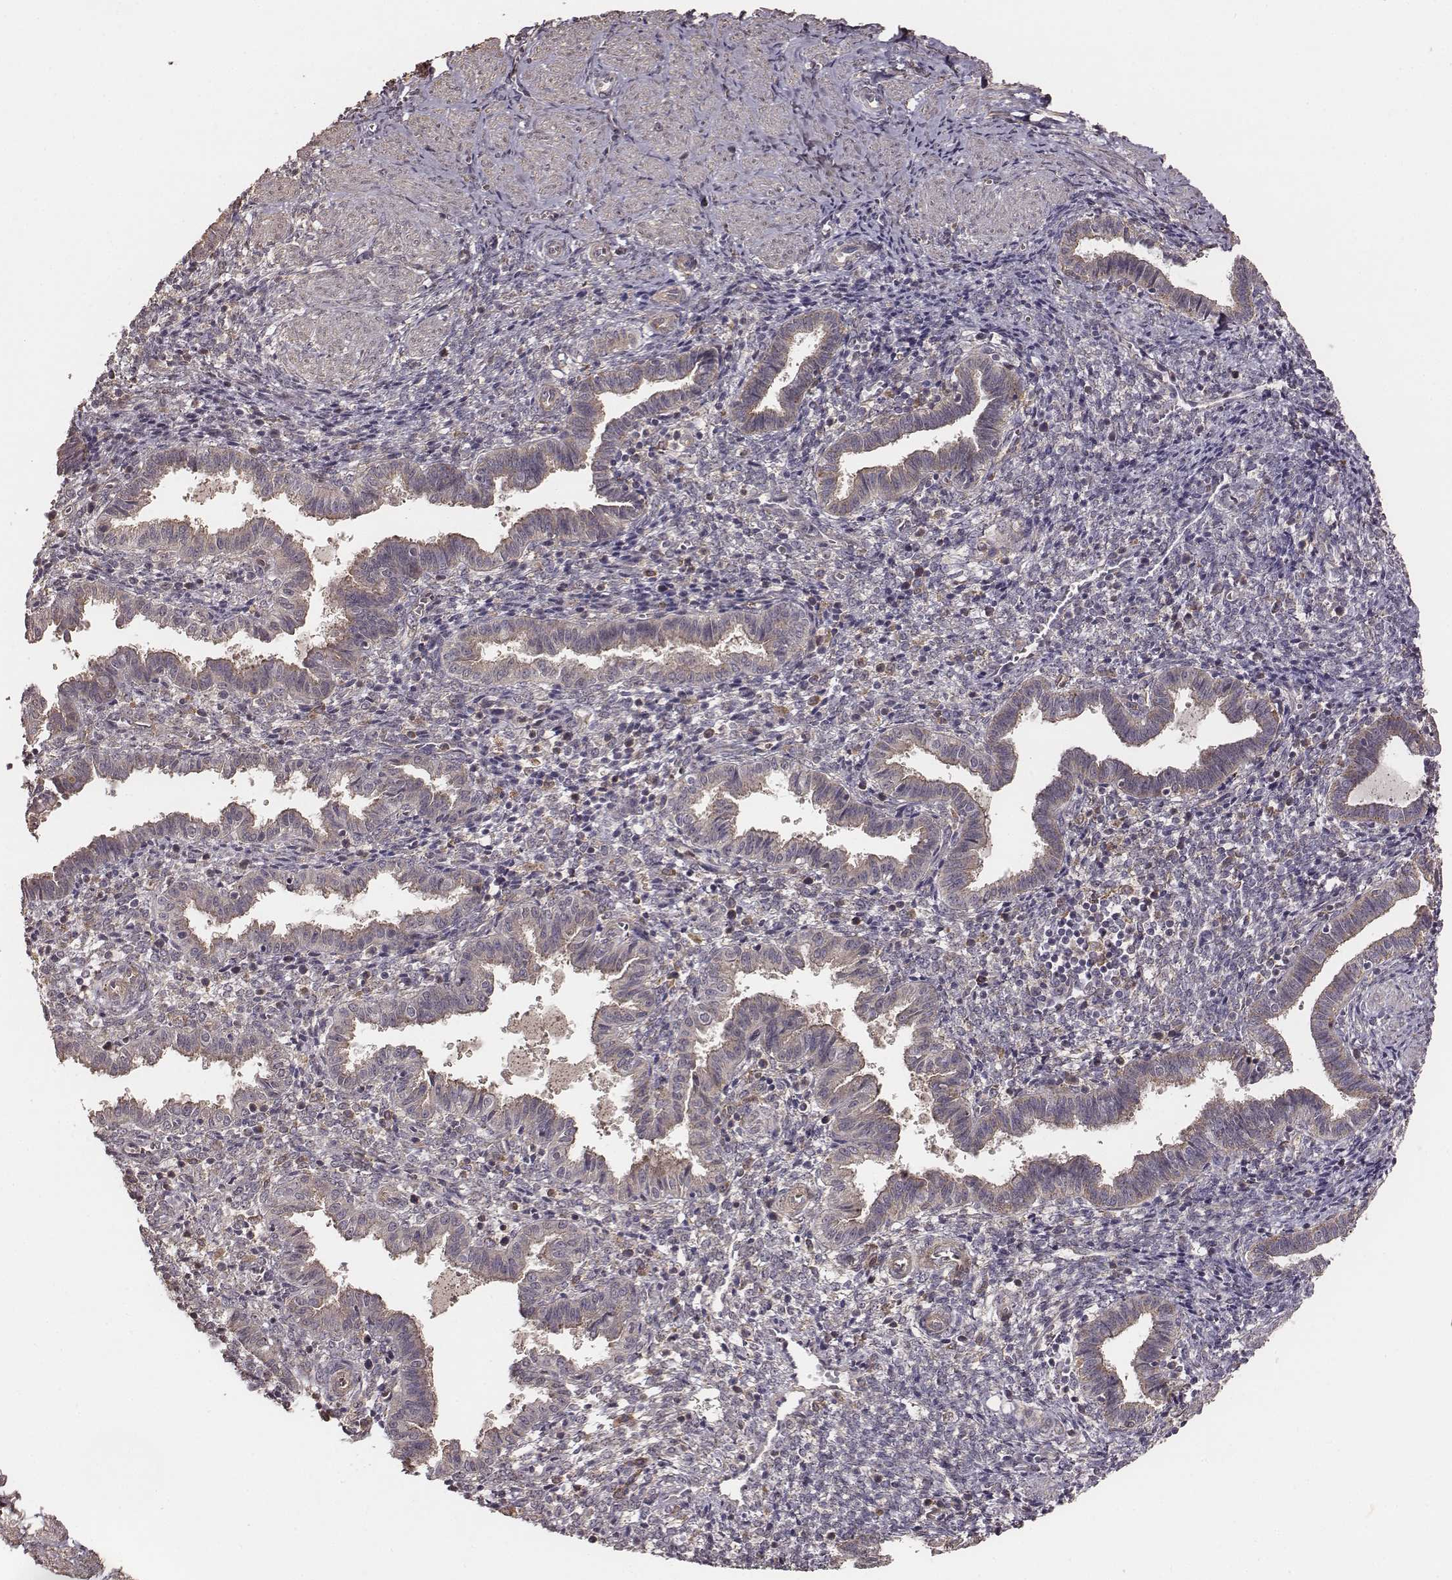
{"staining": {"intensity": "weak", "quantity": "<25%", "location": "cytoplasmic/membranous"}, "tissue": "endometrium", "cell_type": "Cells in endometrial stroma", "image_type": "normal", "snomed": [{"axis": "morphology", "description": "Normal tissue, NOS"}, {"axis": "topography", "description": "Endometrium"}], "caption": "This photomicrograph is of unremarkable endometrium stained with immunohistochemistry (IHC) to label a protein in brown with the nuclei are counter-stained blue. There is no positivity in cells in endometrial stroma.", "gene": "VPS26A", "patient": {"sex": "female", "age": 37}}